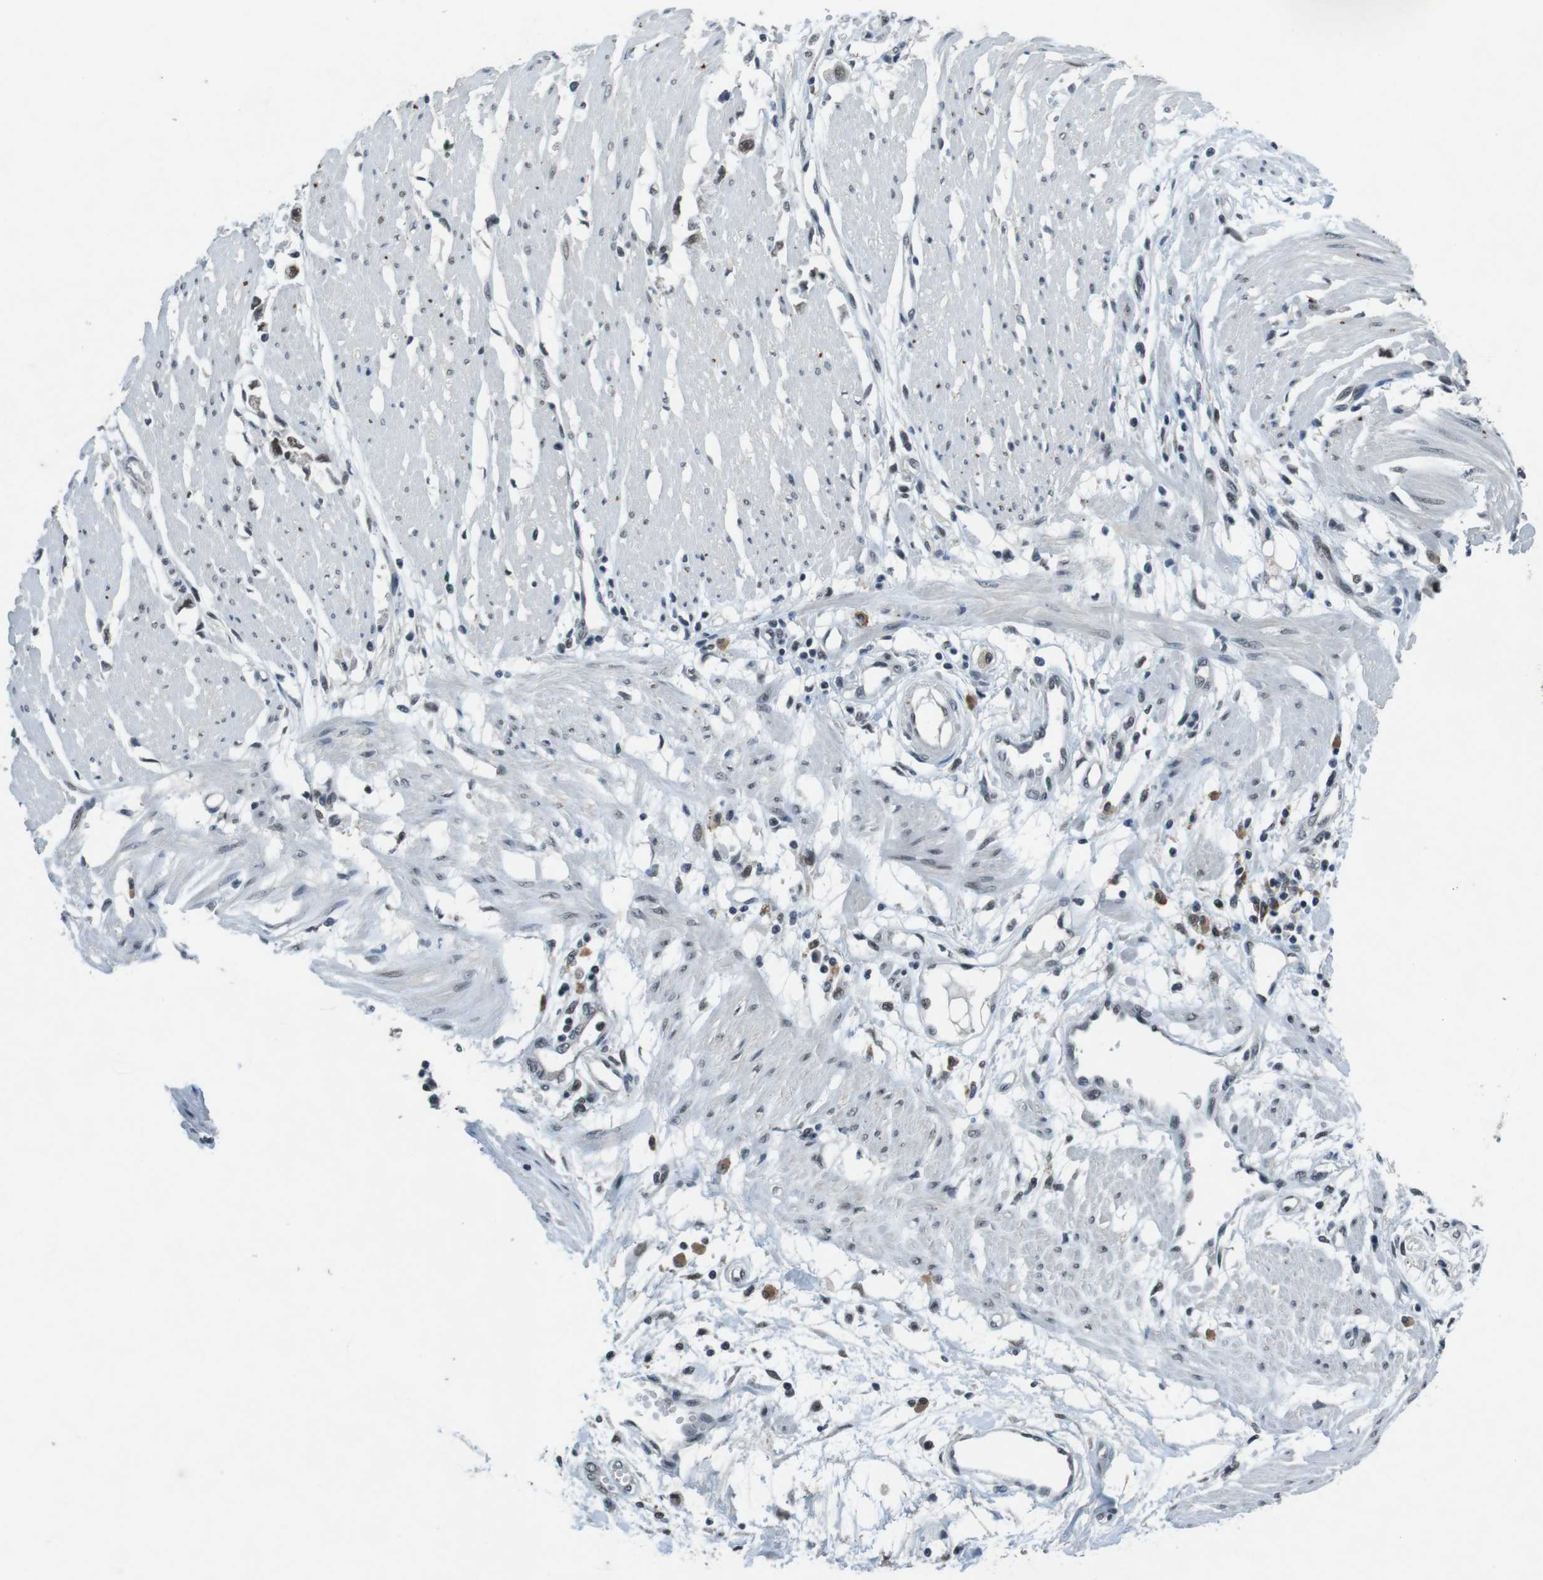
{"staining": {"intensity": "weak", "quantity": ">75%", "location": "nuclear"}, "tissue": "stomach cancer", "cell_type": "Tumor cells", "image_type": "cancer", "snomed": [{"axis": "morphology", "description": "Adenocarcinoma, NOS"}, {"axis": "topography", "description": "Stomach"}], "caption": "A low amount of weak nuclear expression is present in approximately >75% of tumor cells in stomach adenocarcinoma tissue.", "gene": "USP7", "patient": {"sex": "female", "age": 59}}